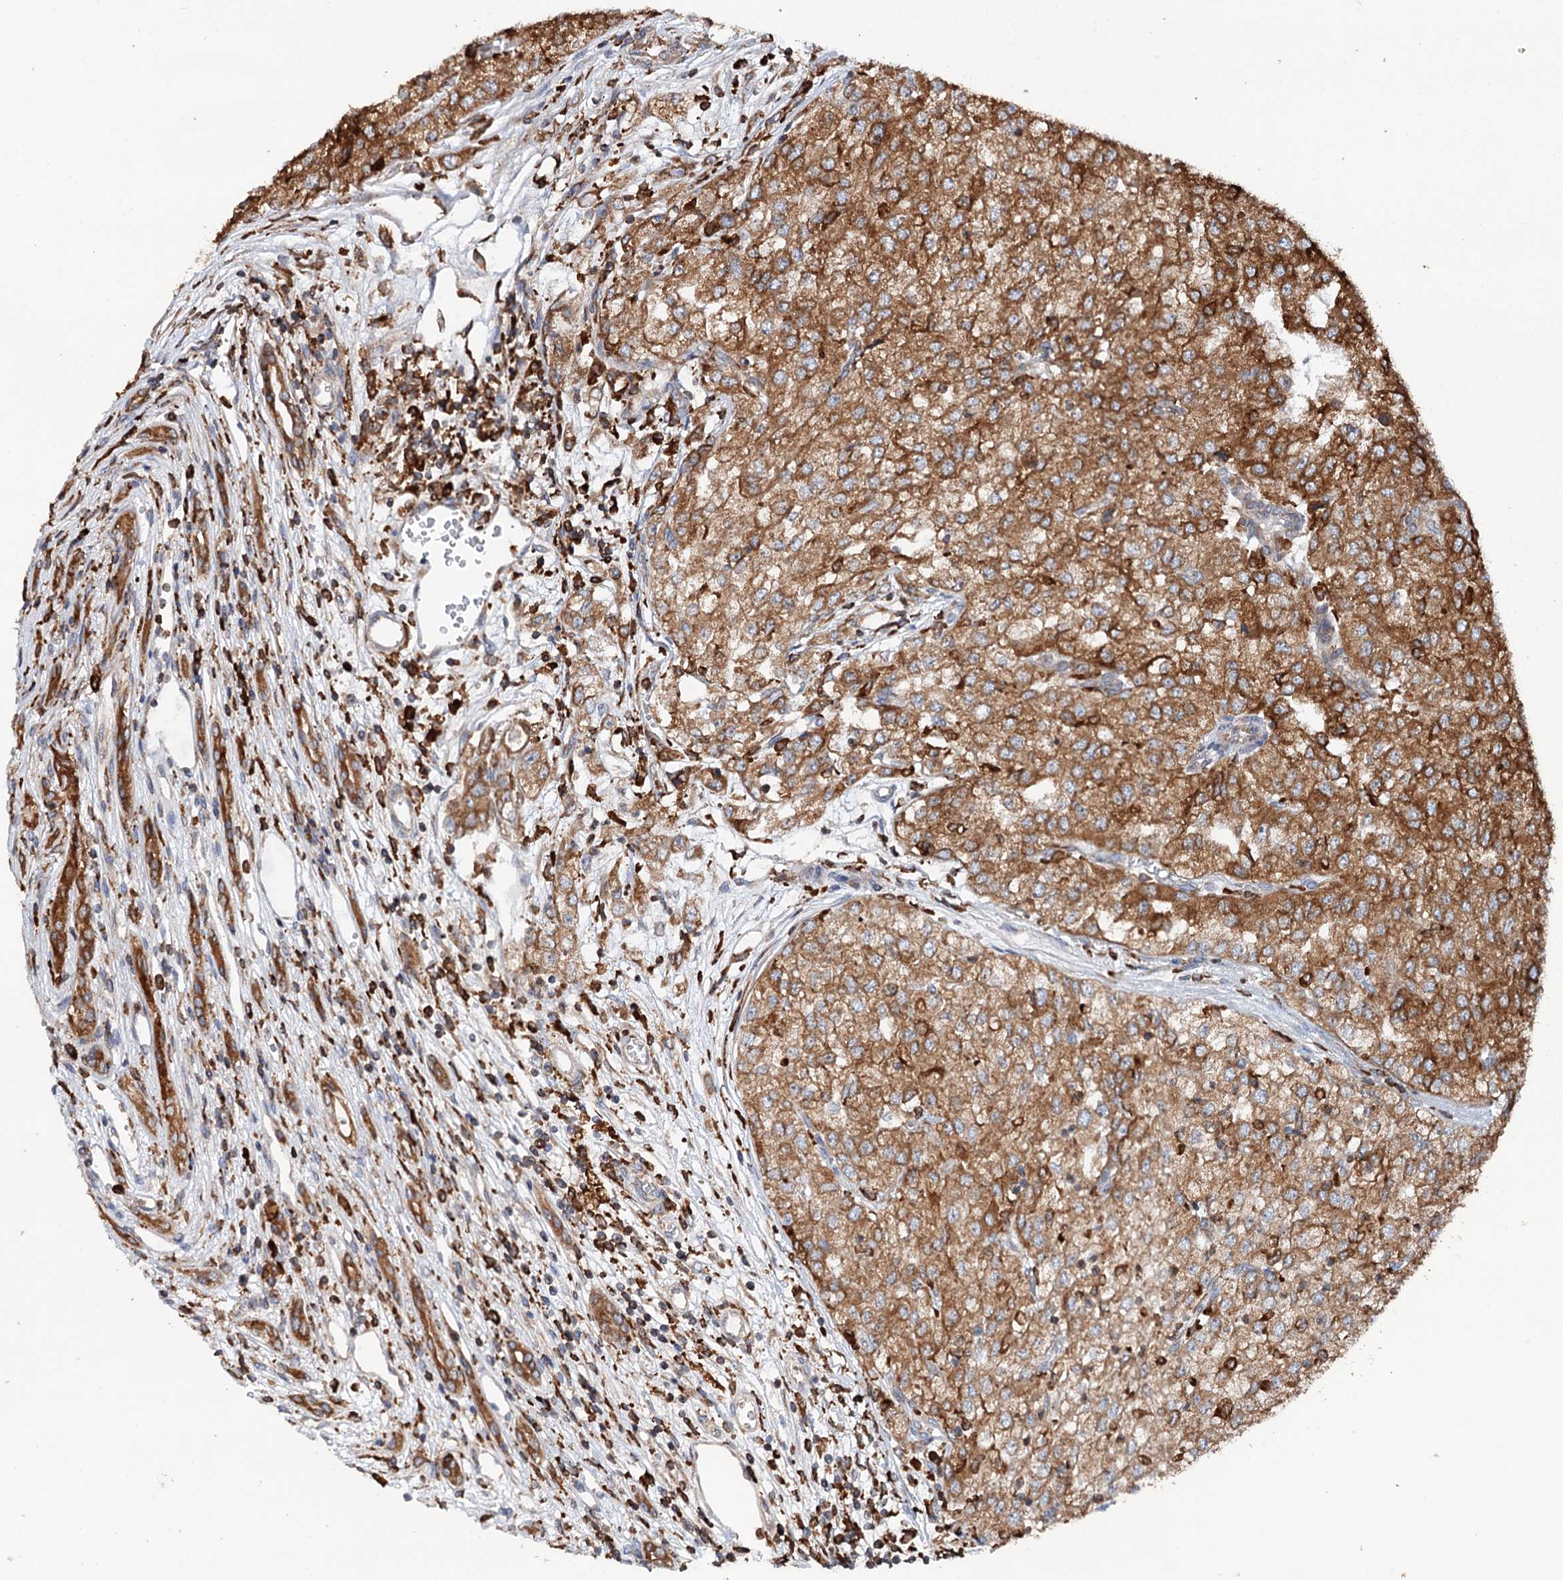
{"staining": {"intensity": "moderate", "quantity": ">75%", "location": "cytoplasmic/membranous"}, "tissue": "renal cancer", "cell_type": "Tumor cells", "image_type": "cancer", "snomed": [{"axis": "morphology", "description": "Adenocarcinoma, NOS"}, {"axis": "topography", "description": "Kidney"}], "caption": "Tumor cells exhibit medium levels of moderate cytoplasmic/membranous expression in about >75% of cells in human renal cancer (adenocarcinoma).", "gene": "ERP29", "patient": {"sex": "female", "age": 54}}